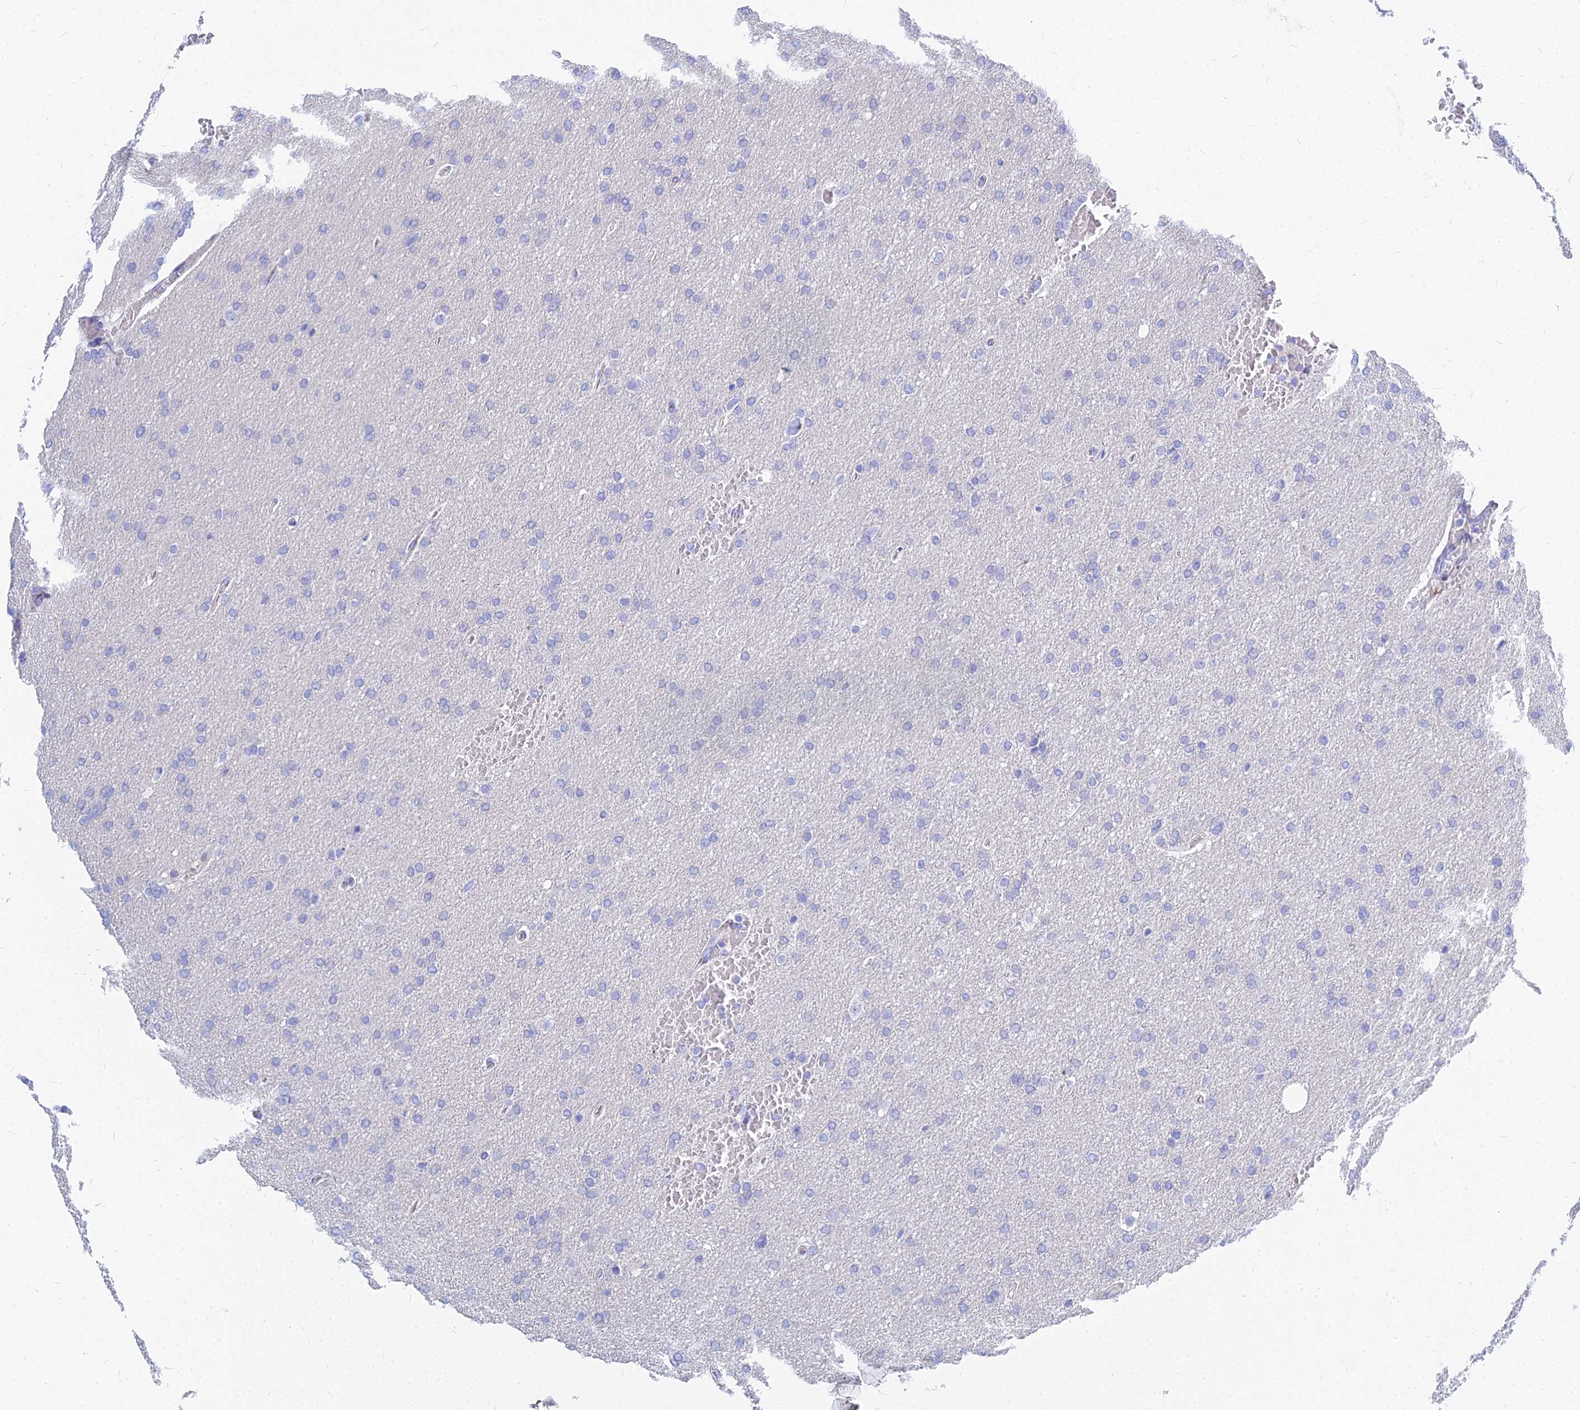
{"staining": {"intensity": "negative", "quantity": "none", "location": "none"}, "tissue": "glioma", "cell_type": "Tumor cells", "image_type": "cancer", "snomed": [{"axis": "morphology", "description": "Glioma, malignant, High grade"}, {"axis": "topography", "description": "Cerebral cortex"}], "caption": "High power microscopy histopathology image of an immunohistochemistry histopathology image of malignant glioma (high-grade), revealing no significant staining in tumor cells.", "gene": "ZNF552", "patient": {"sex": "female", "age": 36}}